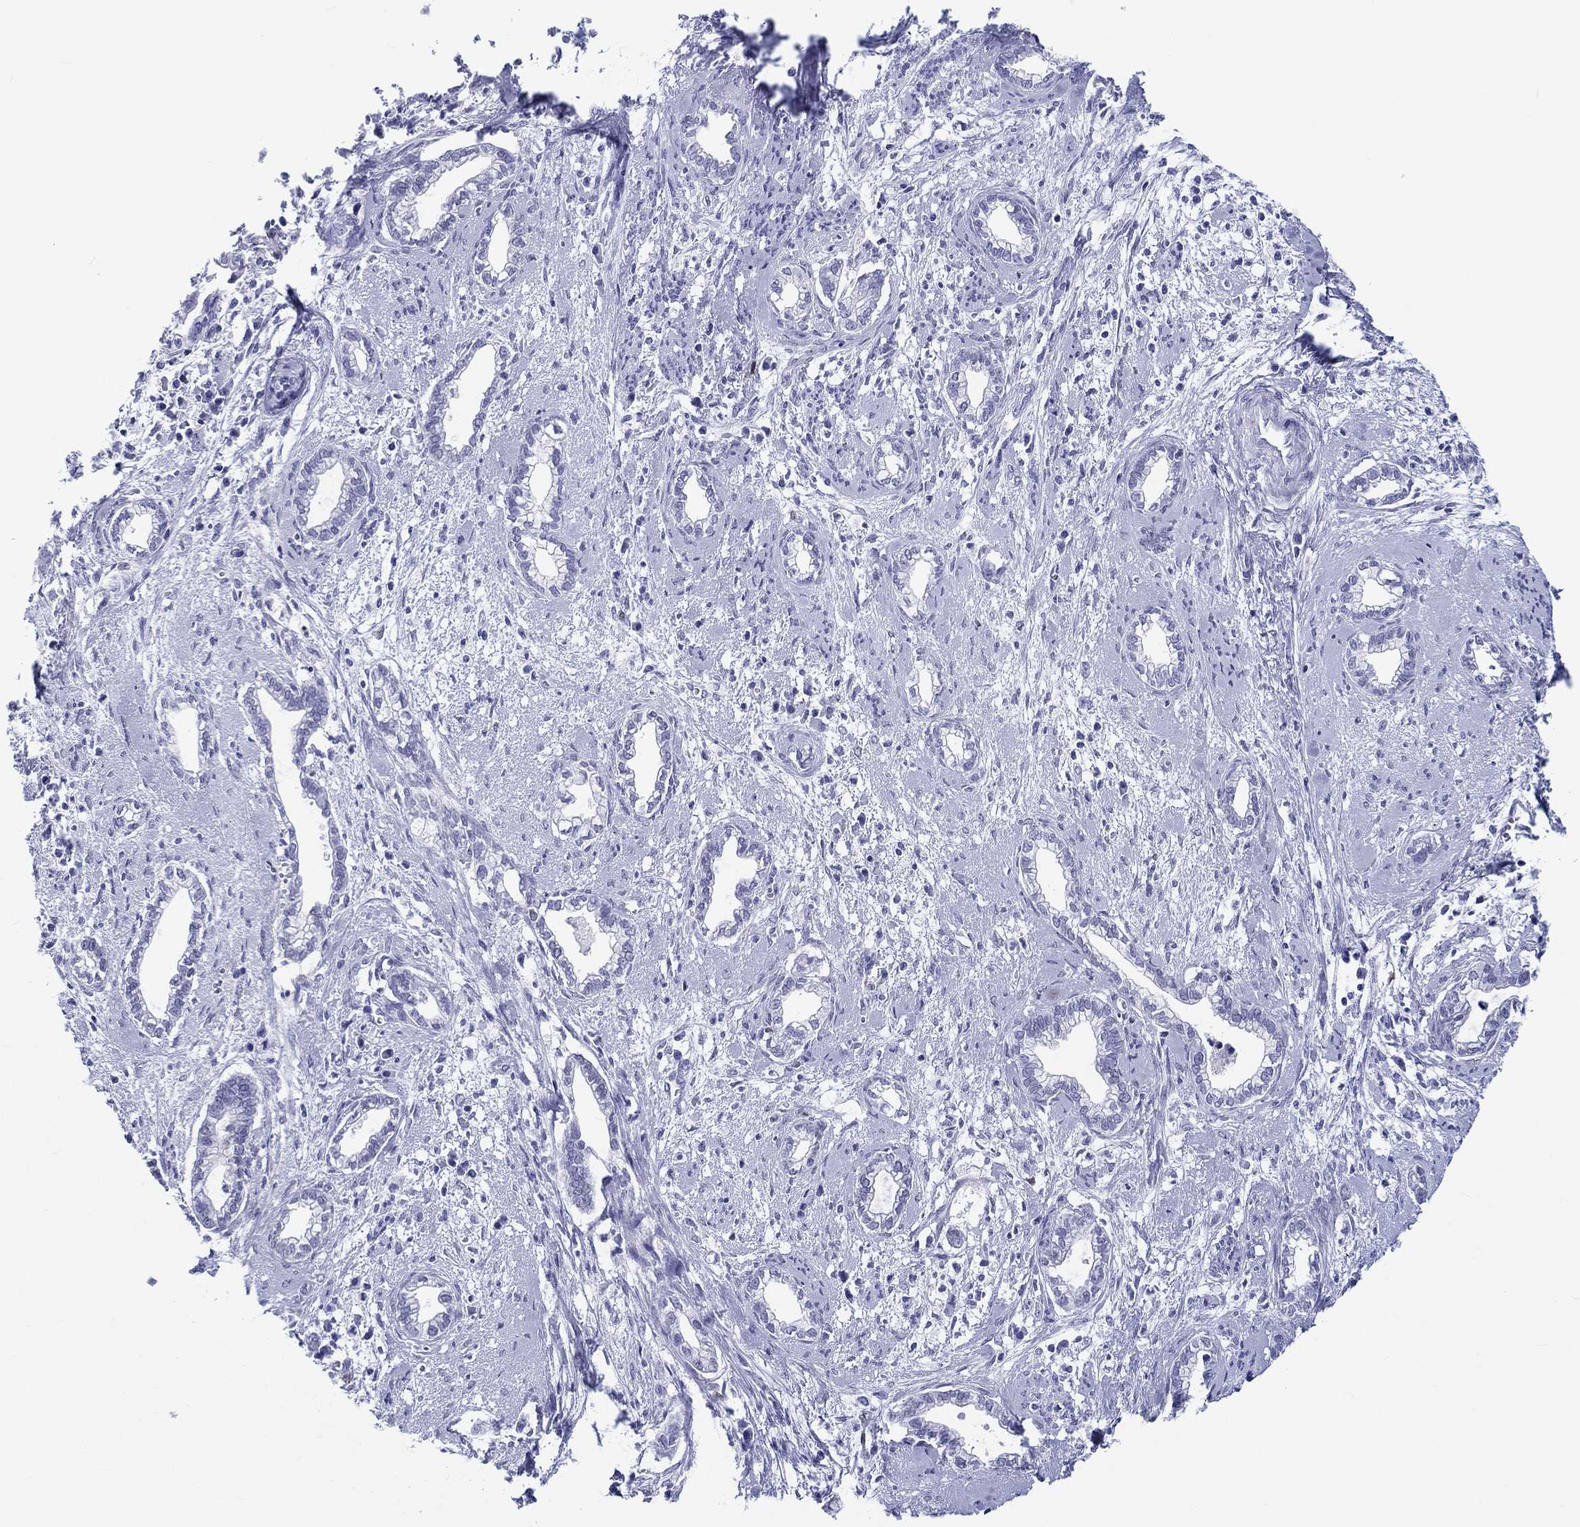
{"staining": {"intensity": "negative", "quantity": "none", "location": "none"}, "tissue": "cervical cancer", "cell_type": "Tumor cells", "image_type": "cancer", "snomed": [{"axis": "morphology", "description": "Adenocarcinoma, NOS"}, {"axis": "topography", "description": "Cervix"}], "caption": "Histopathology image shows no significant protein expression in tumor cells of cervical adenocarcinoma.", "gene": "H1-1", "patient": {"sex": "female", "age": 62}}